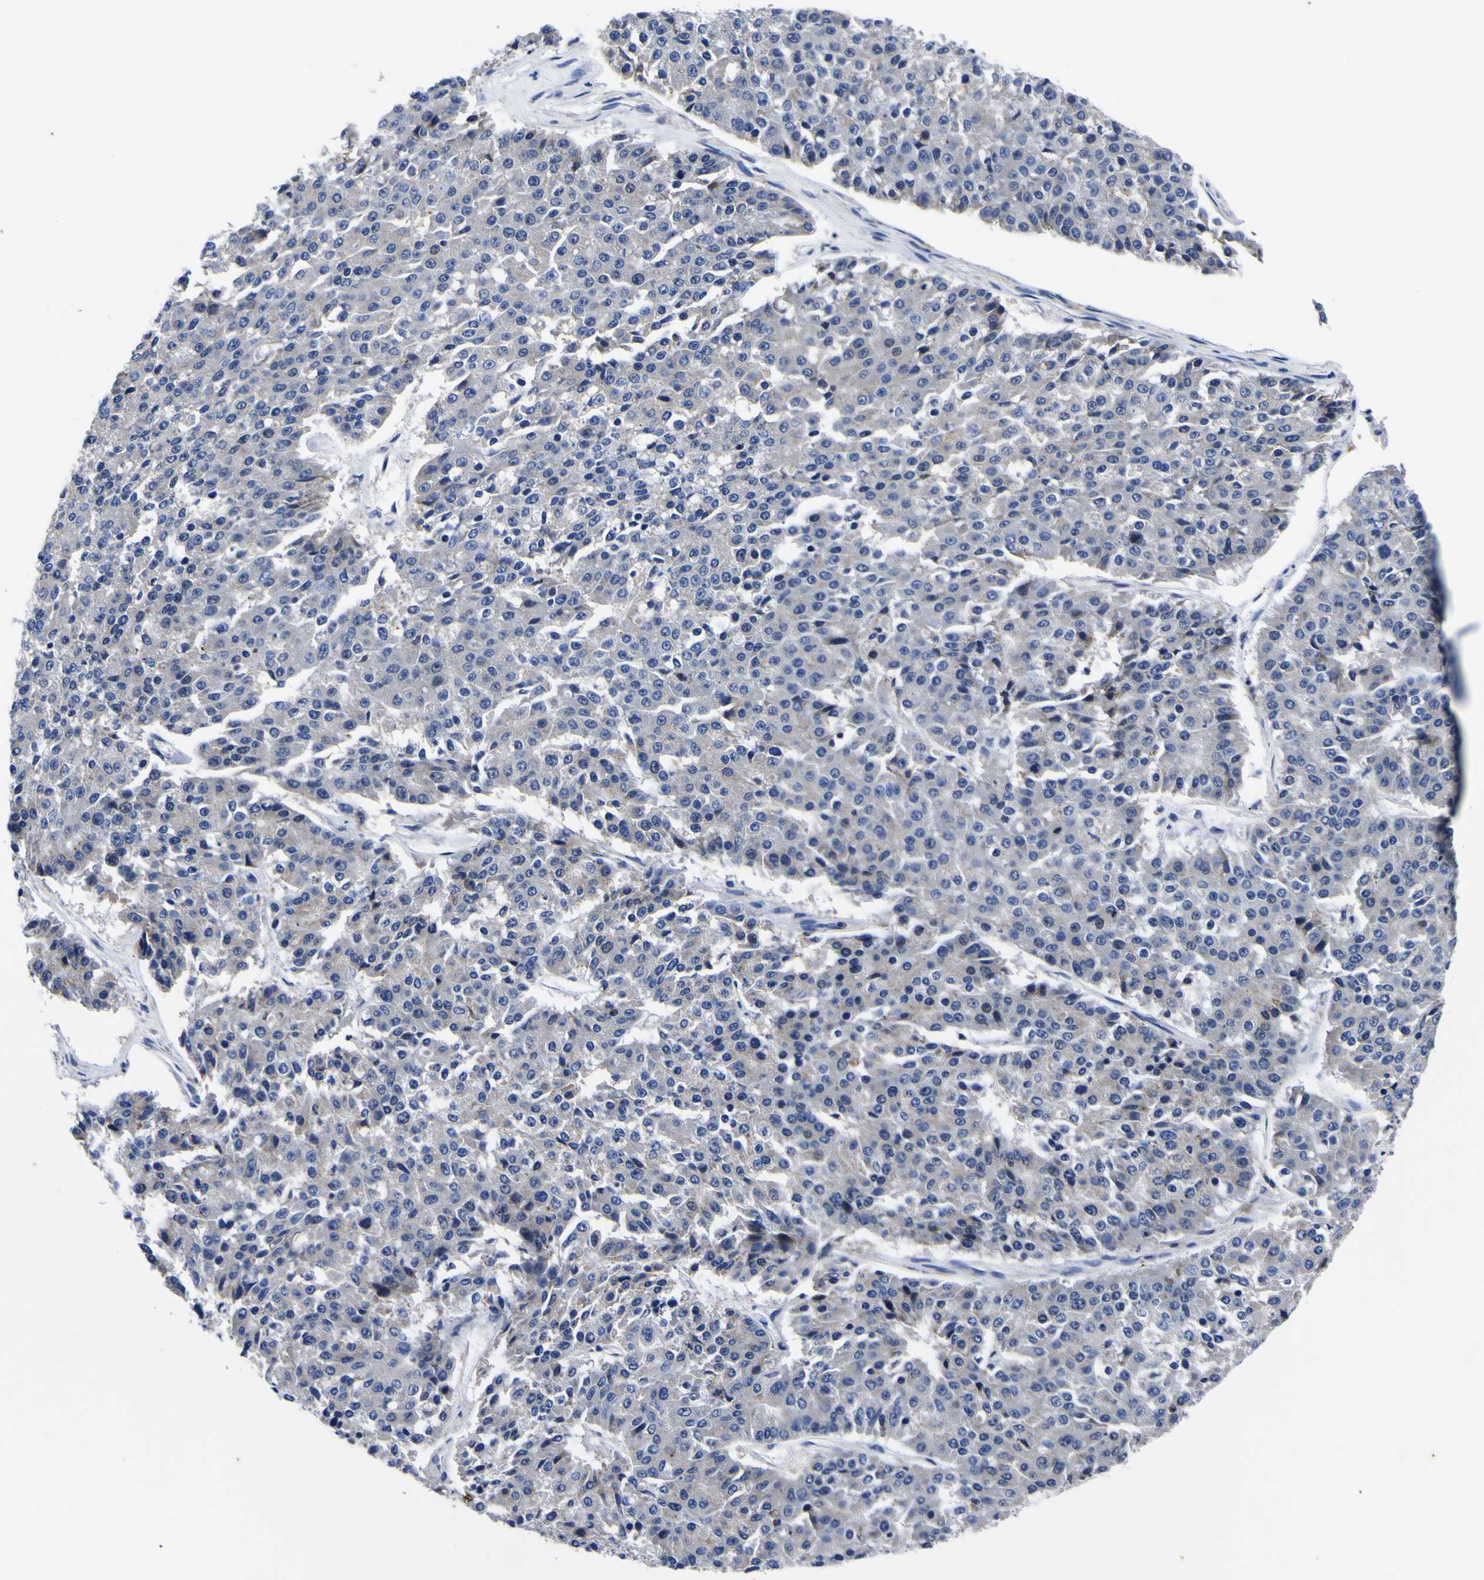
{"staining": {"intensity": "negative", "quantity": "none", "location": "none"}, "tissue": "pancreatic cancer", "cell_type": "Tumor cells", "image_type": "cancer", "snomed": [{"axis": "morphology", "description": "Adenocarcinoma, NOS"}, {"axis": "topography", "description": "Pancreas"}], "caption": "IHC image of pancreatic cancer (adenocarcinoma) stained for a protein (brown), which shows no expression in tumor cells. (DAB (3,3'-diaminobenzidine) immunohistochemistry, high magnification).", "gene": "IGFLR1", "patient": {"sex": "male", "age": 50}}